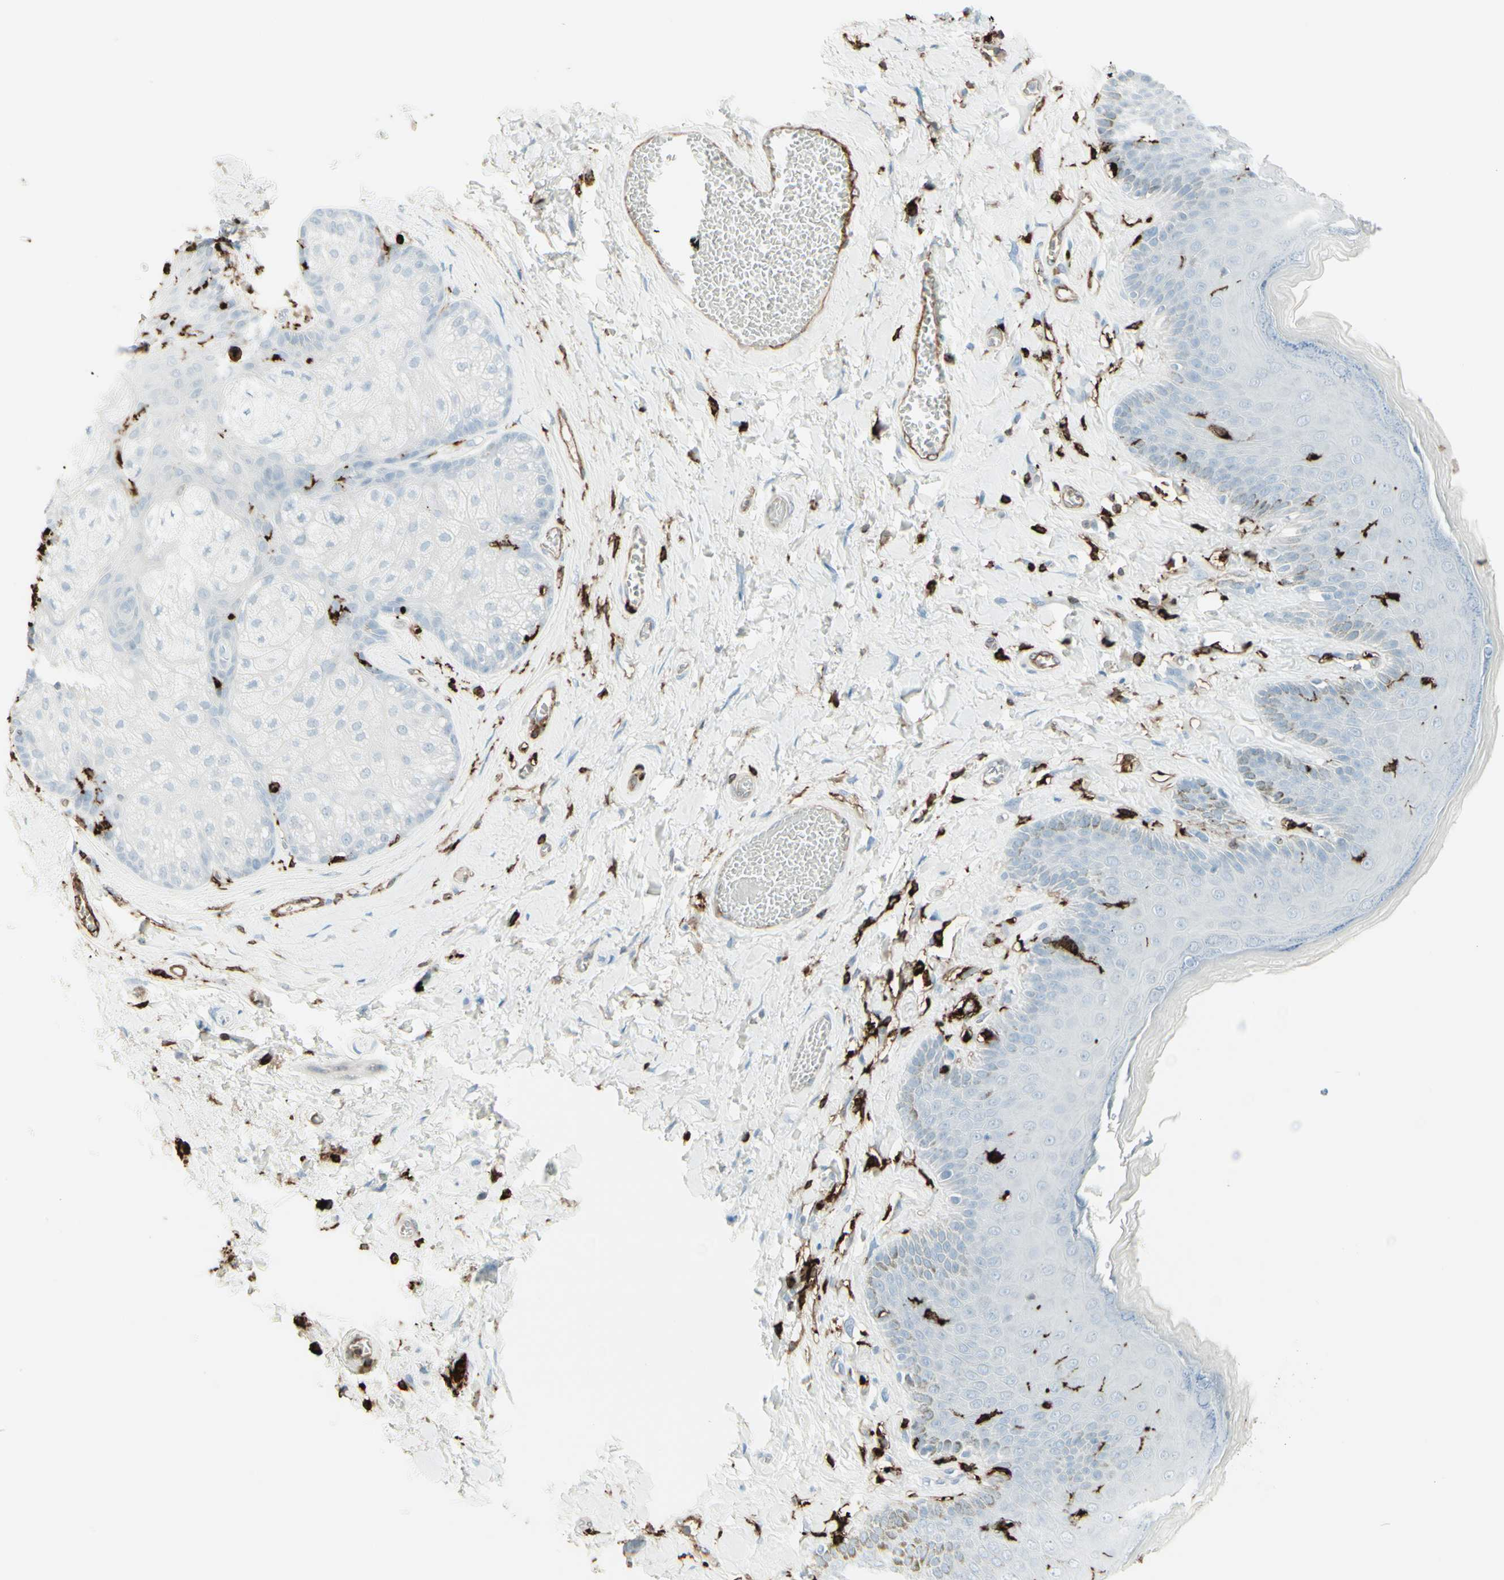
{"staining": {"intensity": "moderate", "quantity": "25%-75%", "location": "cytoplasmic/membranous"}, "tissue": "skin", "cell_type": "Epidermal cells", "image_type": "normal", "snomed": [{"axis": "morphology", "description": "Normal tissue, NOS"}, {"axis": "topography", "description": "Anal"}], "caption": "IHC histopathology image of unremarkable skin: skin stained using immunohistochemistry exhibits medium levels of moderate protein expression localized specifically in the cytoplasmic/membranous of epidermal cells, appearing as a cytoplasmic/membranous brown color.", "gene": "HLA", "patient": {"sex": "male", "age": 69}}